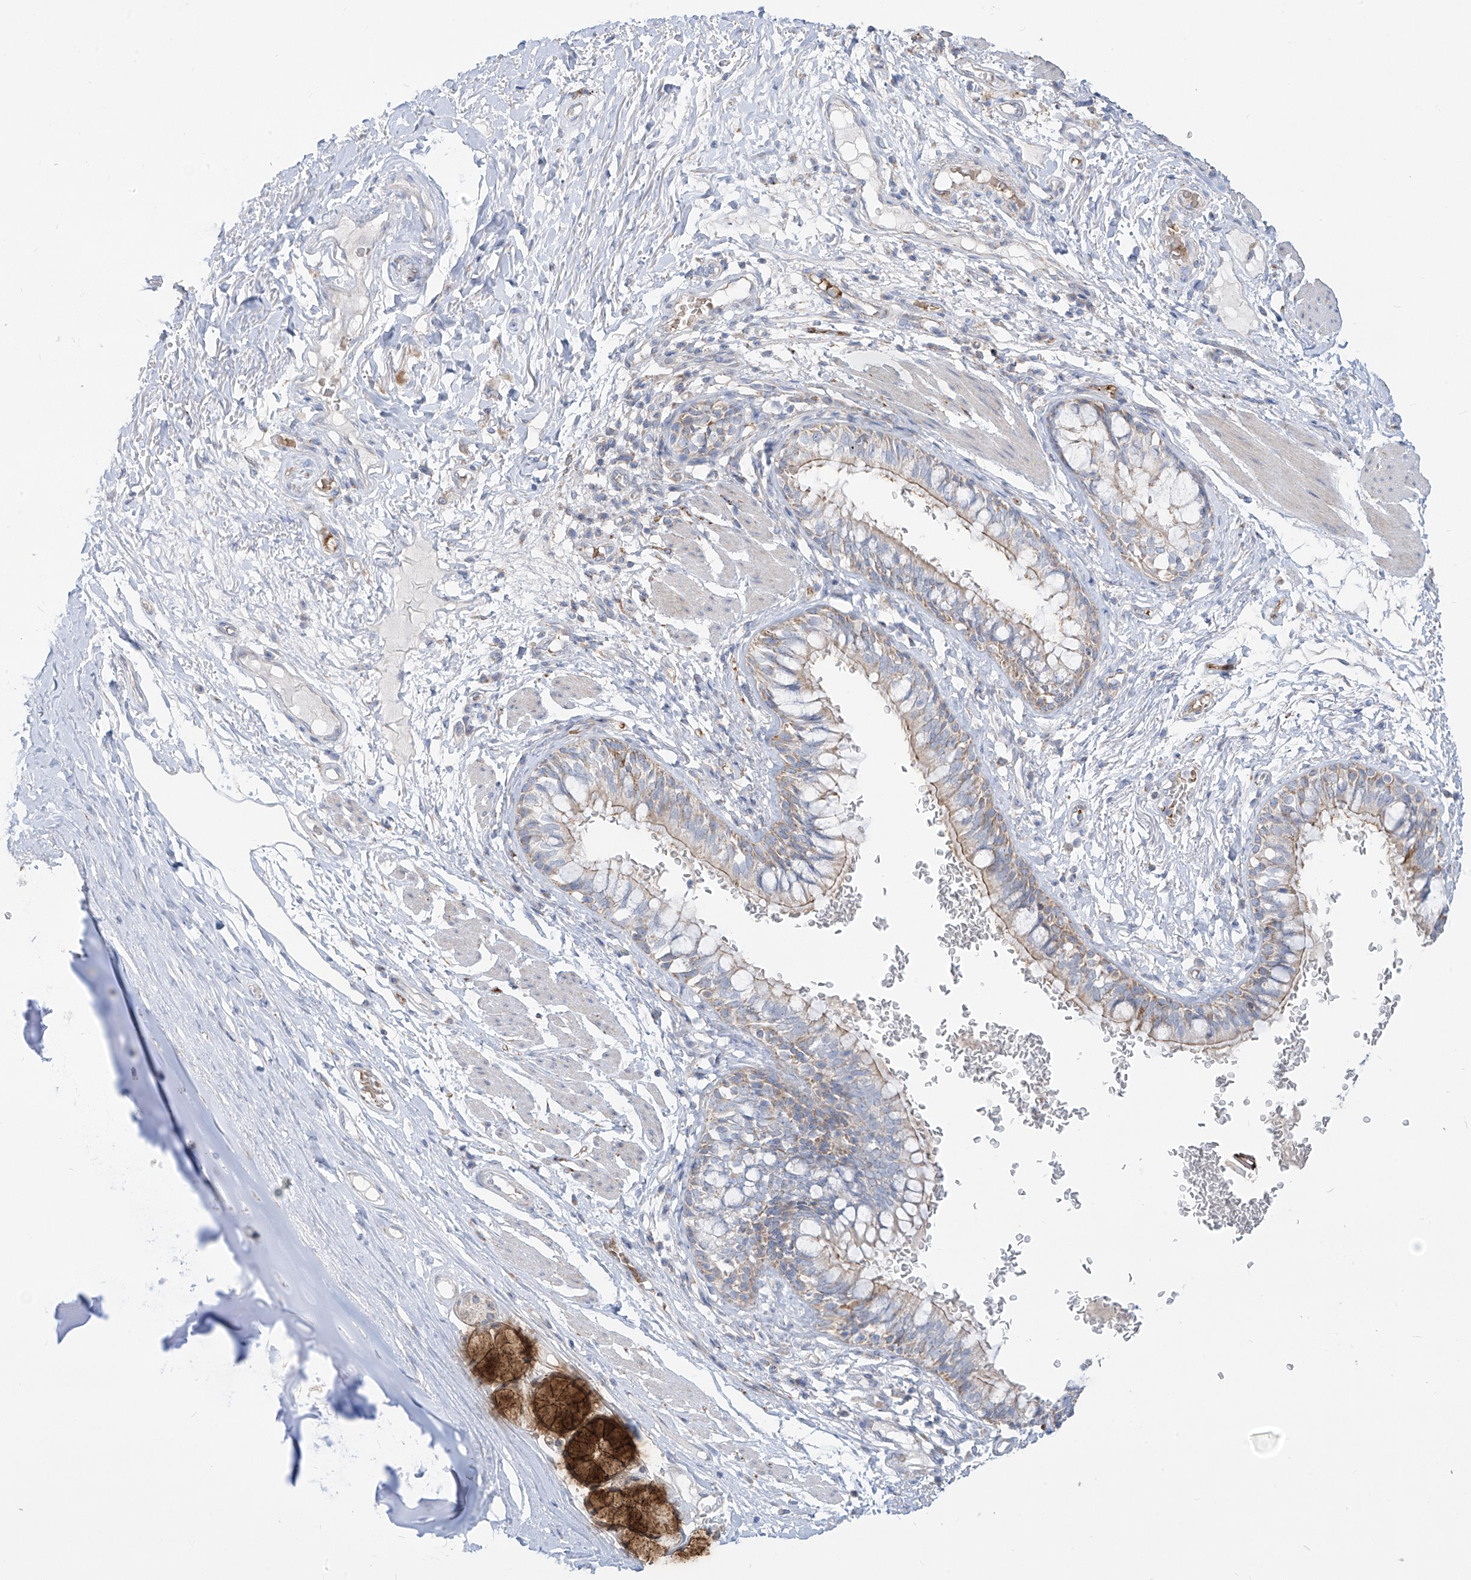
{"staining": {"intensity": "weak", "quantity": "25%-75%", "location": "cytoplasmic/membranous"}, "tissue": "bronchus", "cell_type": "Respiratory epithelial cells", "image_type": "normal", "snomed": [{"axis": "morphology", "description": "Normal tissue, NOS"}, {"axis": "topography", "description": "Cartilage tissue"}, {"axis": "topography", "description": "Bronchus"}], "caption": "Bronchus stained with DAB (3,3'-diaminobenzidine) IHC shows low levels of weak cytoplasmic/membranous positivity in approximately 25%-75% of respiratory epithelial cells.", "gene": "ARHGEF40", "patient": {"sex": "female", "age": 36}}